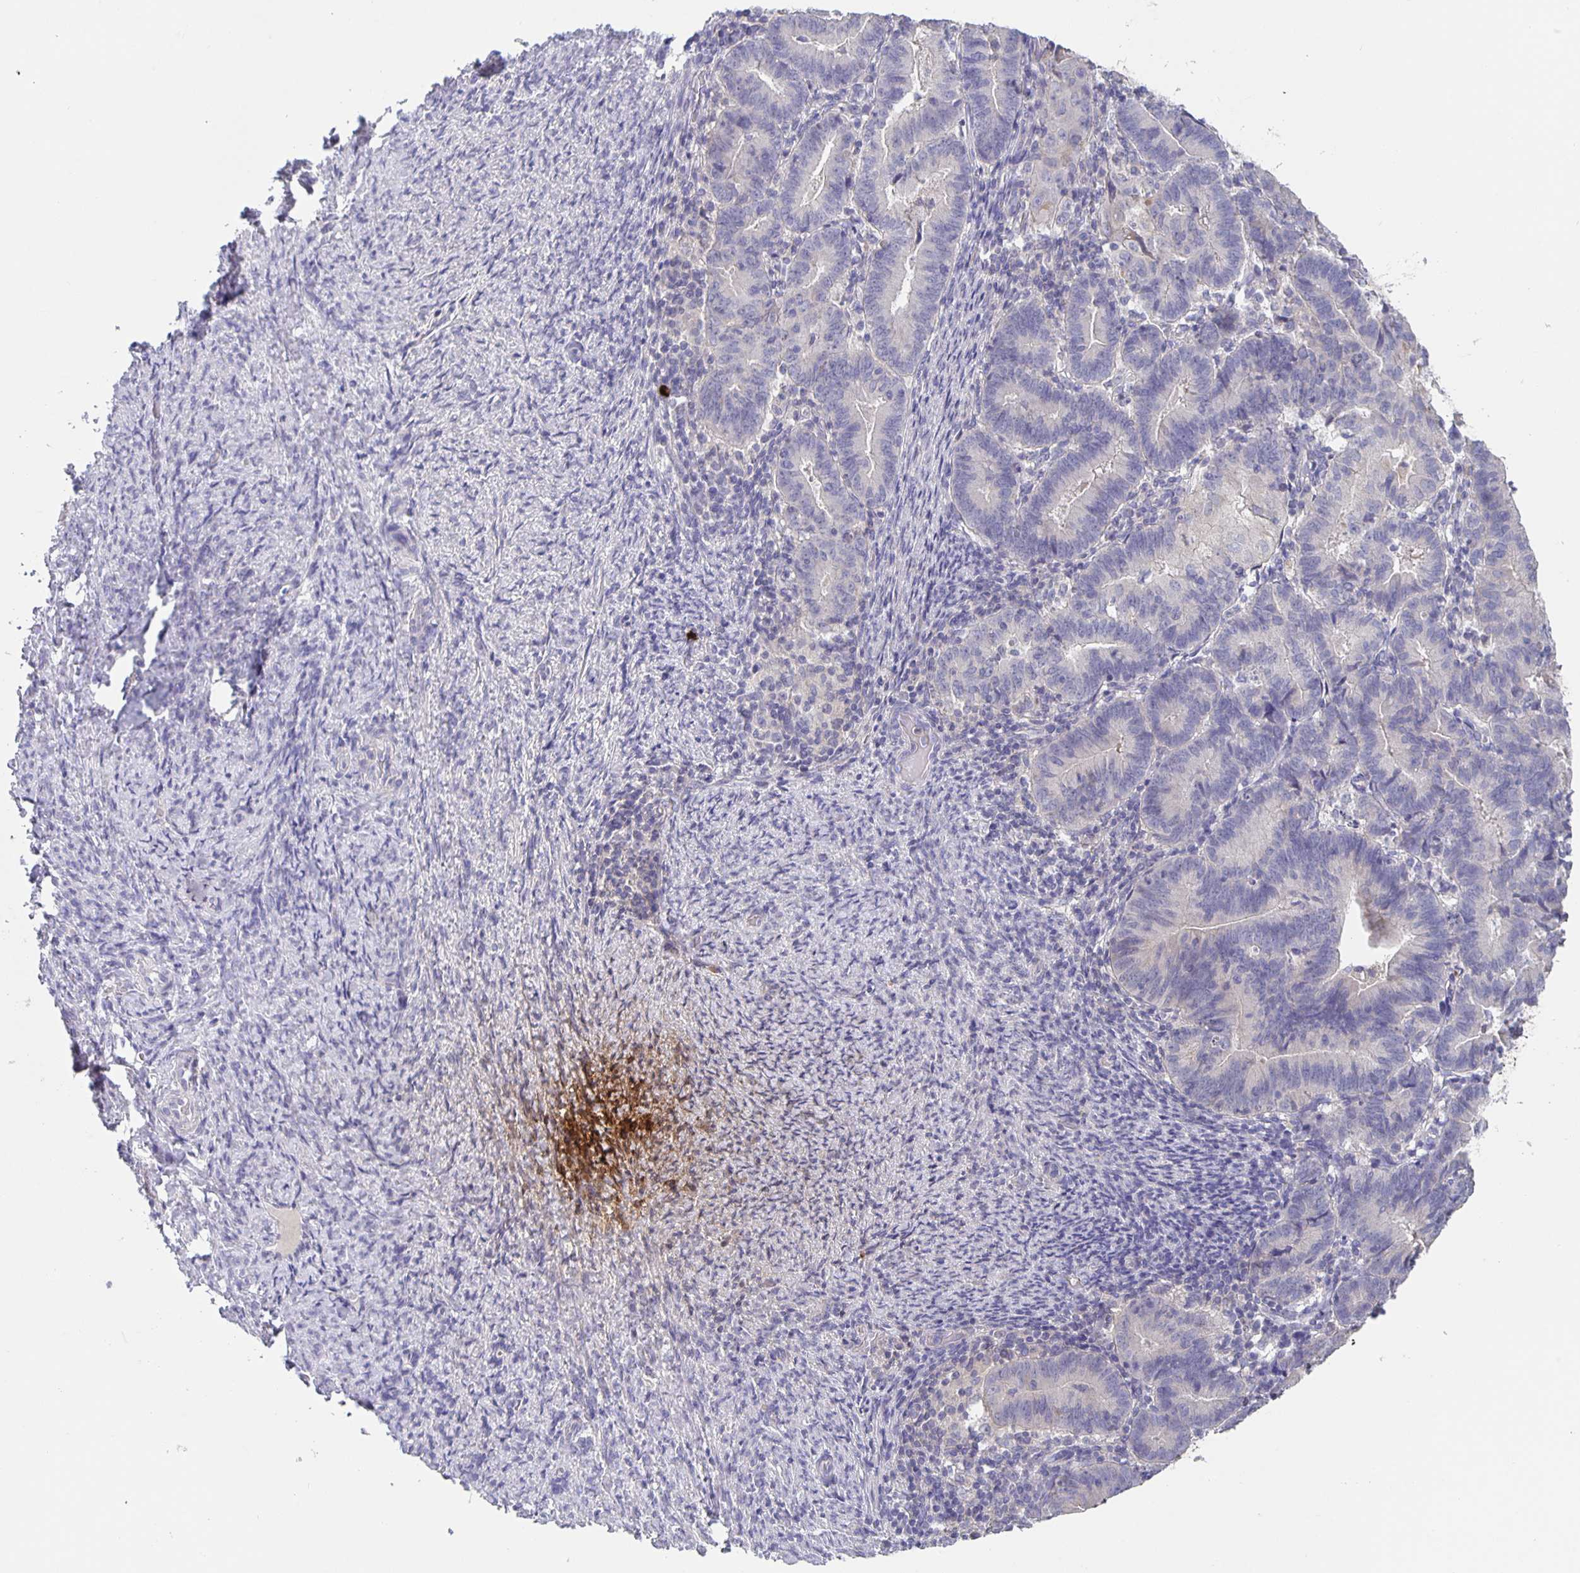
{"staining": {"intensity": "negative", "quantity": "none", "location": "none"}, "tissue": "endometrial cancer", "cell_type": "Tumor cells", "image_type": "cancer", "snomed": [{"axis": "morphology", "description": "Adenocarcinoma, NOS"}, {"axis": "topography", "description": "Endometrium"}], "caption": "The micrograph exhibits no staining of tumor cells in endometrial cancer.", "gene": "GDF15", "patient": {"sex": "female", "age": 70}}